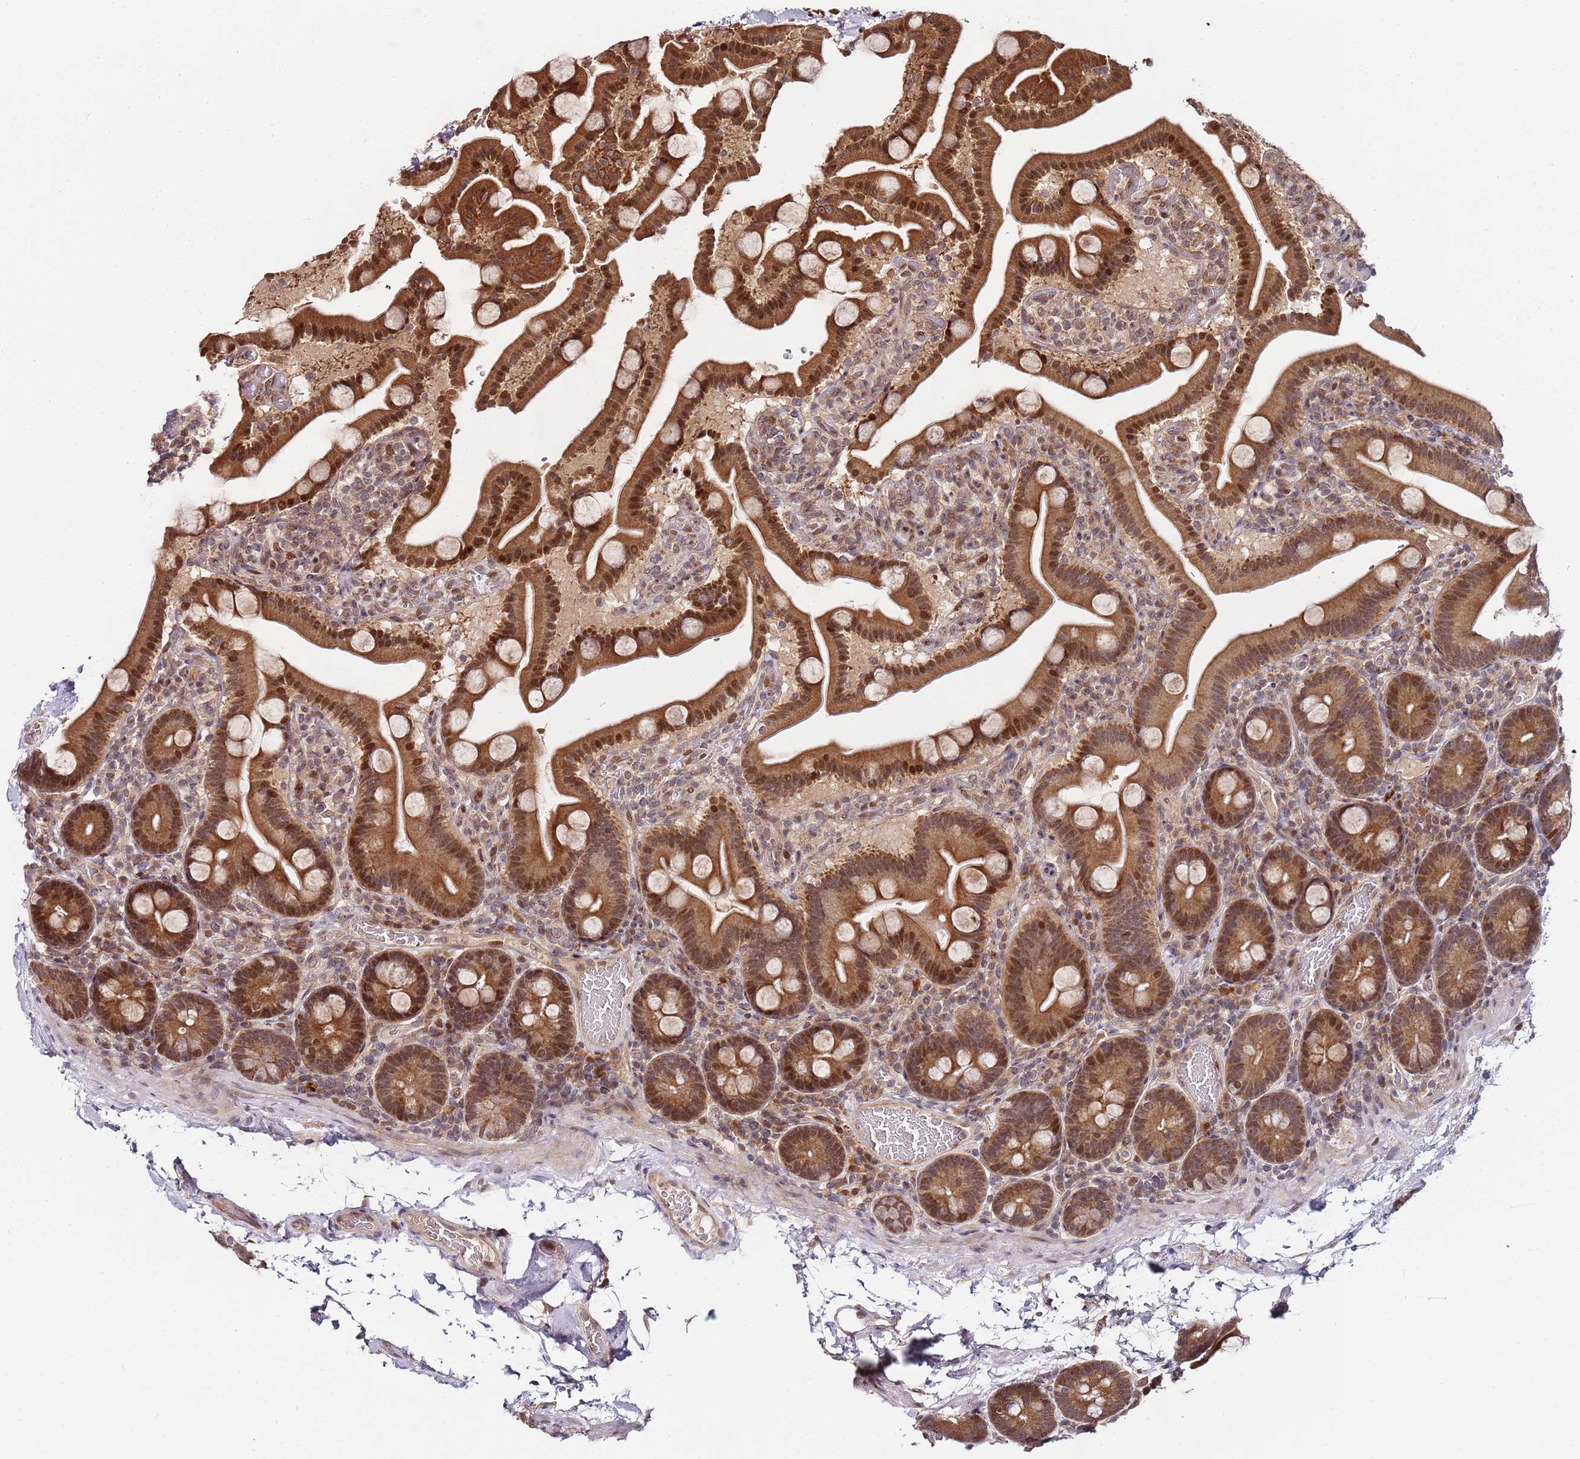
{"staining": {"intensity": "moderate", "quantity": ">75%", "location": "cytoplasmic/membranous,nuclear"}, "tissue": "duodenum", "cell_type": "Glandular cells", "image_type": "normal", "snomed": [{"axis": "morphology", "description": "Normal tissue, NOS"}, {"axis": "topography", "description": "Duodenum"}], "caption": "This micrograph reveals IHC staining of benign human duodenum, with medium moderate cytoplasmic/membranous,nuclear positivity in approximately >75% of glandular cells.", "gene": "EDC3", "patient": {"sex": "male", "age": 55}}